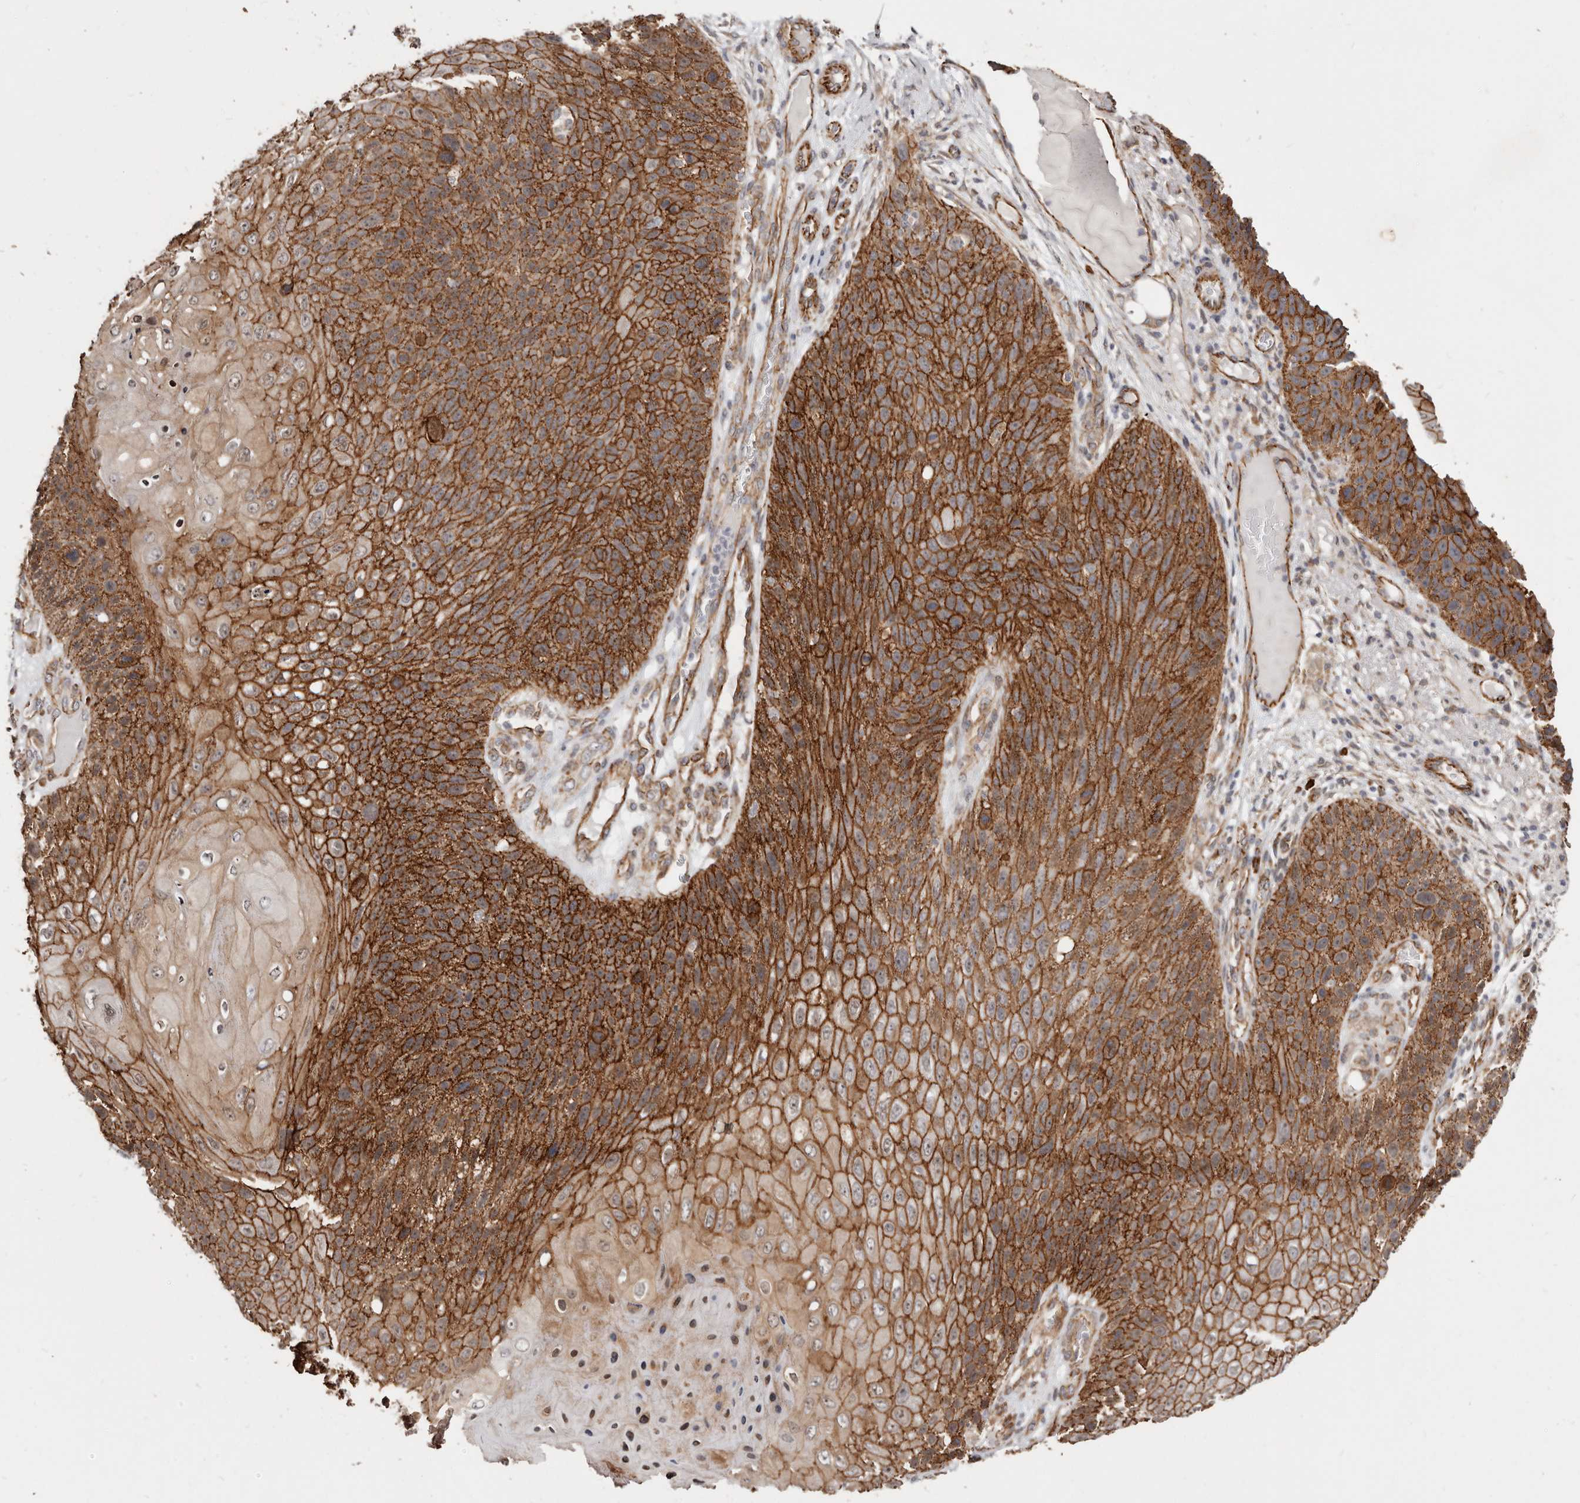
{"staining": {"intensity": "strong", "quantity": ">75%", "location": "cytoplasmic/membranous"}, "tissue": "skin cancer", "cell_type": "Tumor cells", "image_type": "cancer", "snomed": [{"axis": "morphology", "description": "Squamous cell carcinoma, NOS"}, {"axis": "topography", "description": "Skin"}], "caption": "Immunohistochemical staining of human skin cancer (squamous cell carcinoma) displays high levels of strong cytoplasmic/membranous protein positivity in approximately >75% of tumor cells.", "gene": "CTNNB1", "patient": {"sex": "female", "age": 88}}